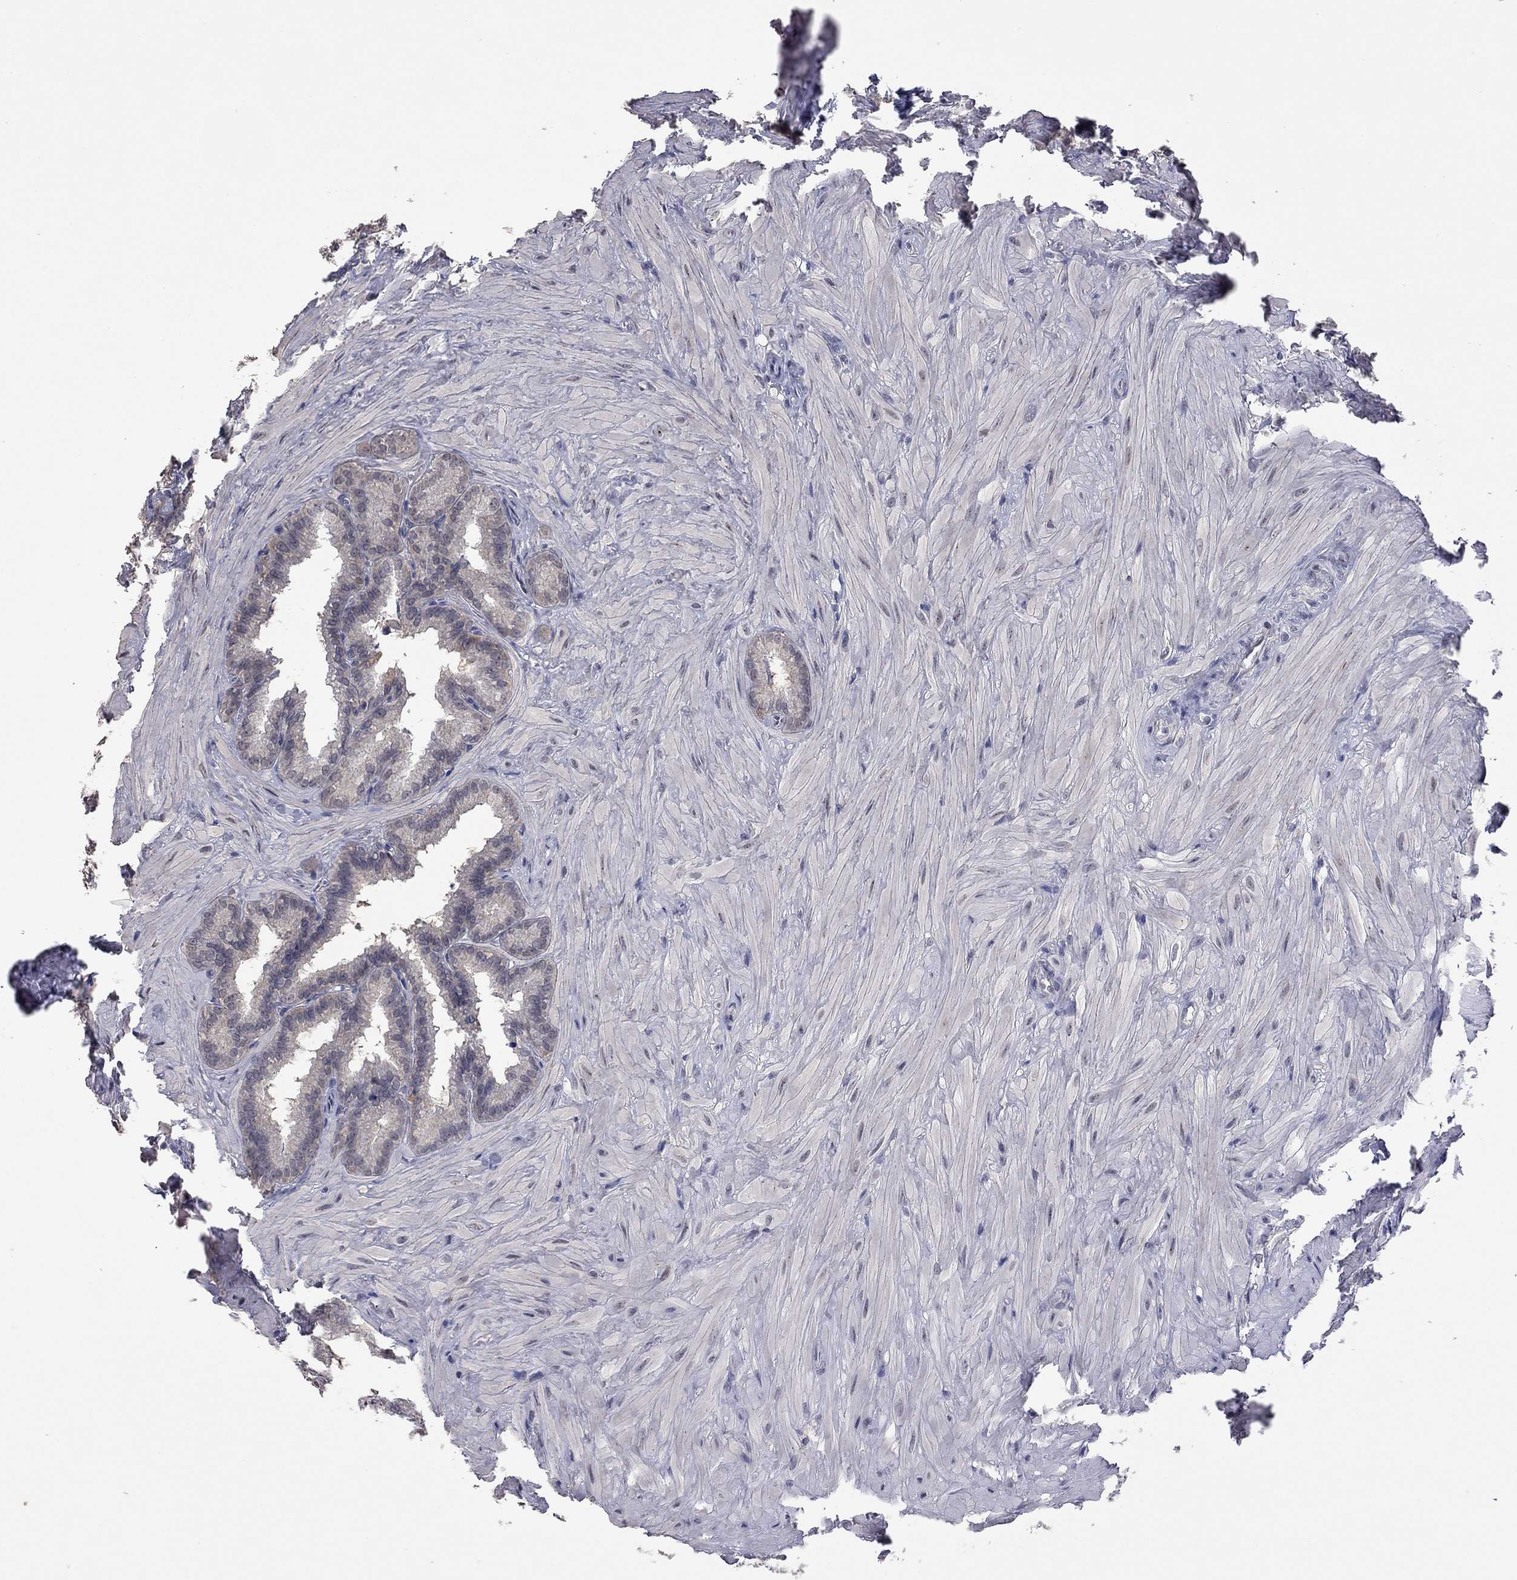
{"staining": {"intensity": "negative", "quantity": "none", "location": "none"}, "tissue": "seminal vesicle", "cell_type": "Glandular cells", "image_type": "normal", "snomed": [{"axis": "morphology", "description": "Normal tissue, NOS"}, {"axis": "topography", "description": "Seminal veicle"}], "caption": "Glandular cells show no significant positivity in benign seminal vesicle. (DAB IHC with hematoxylin counter stain).", "gene": "FABP12", "patient": {"sex": "male", "age": 37}}